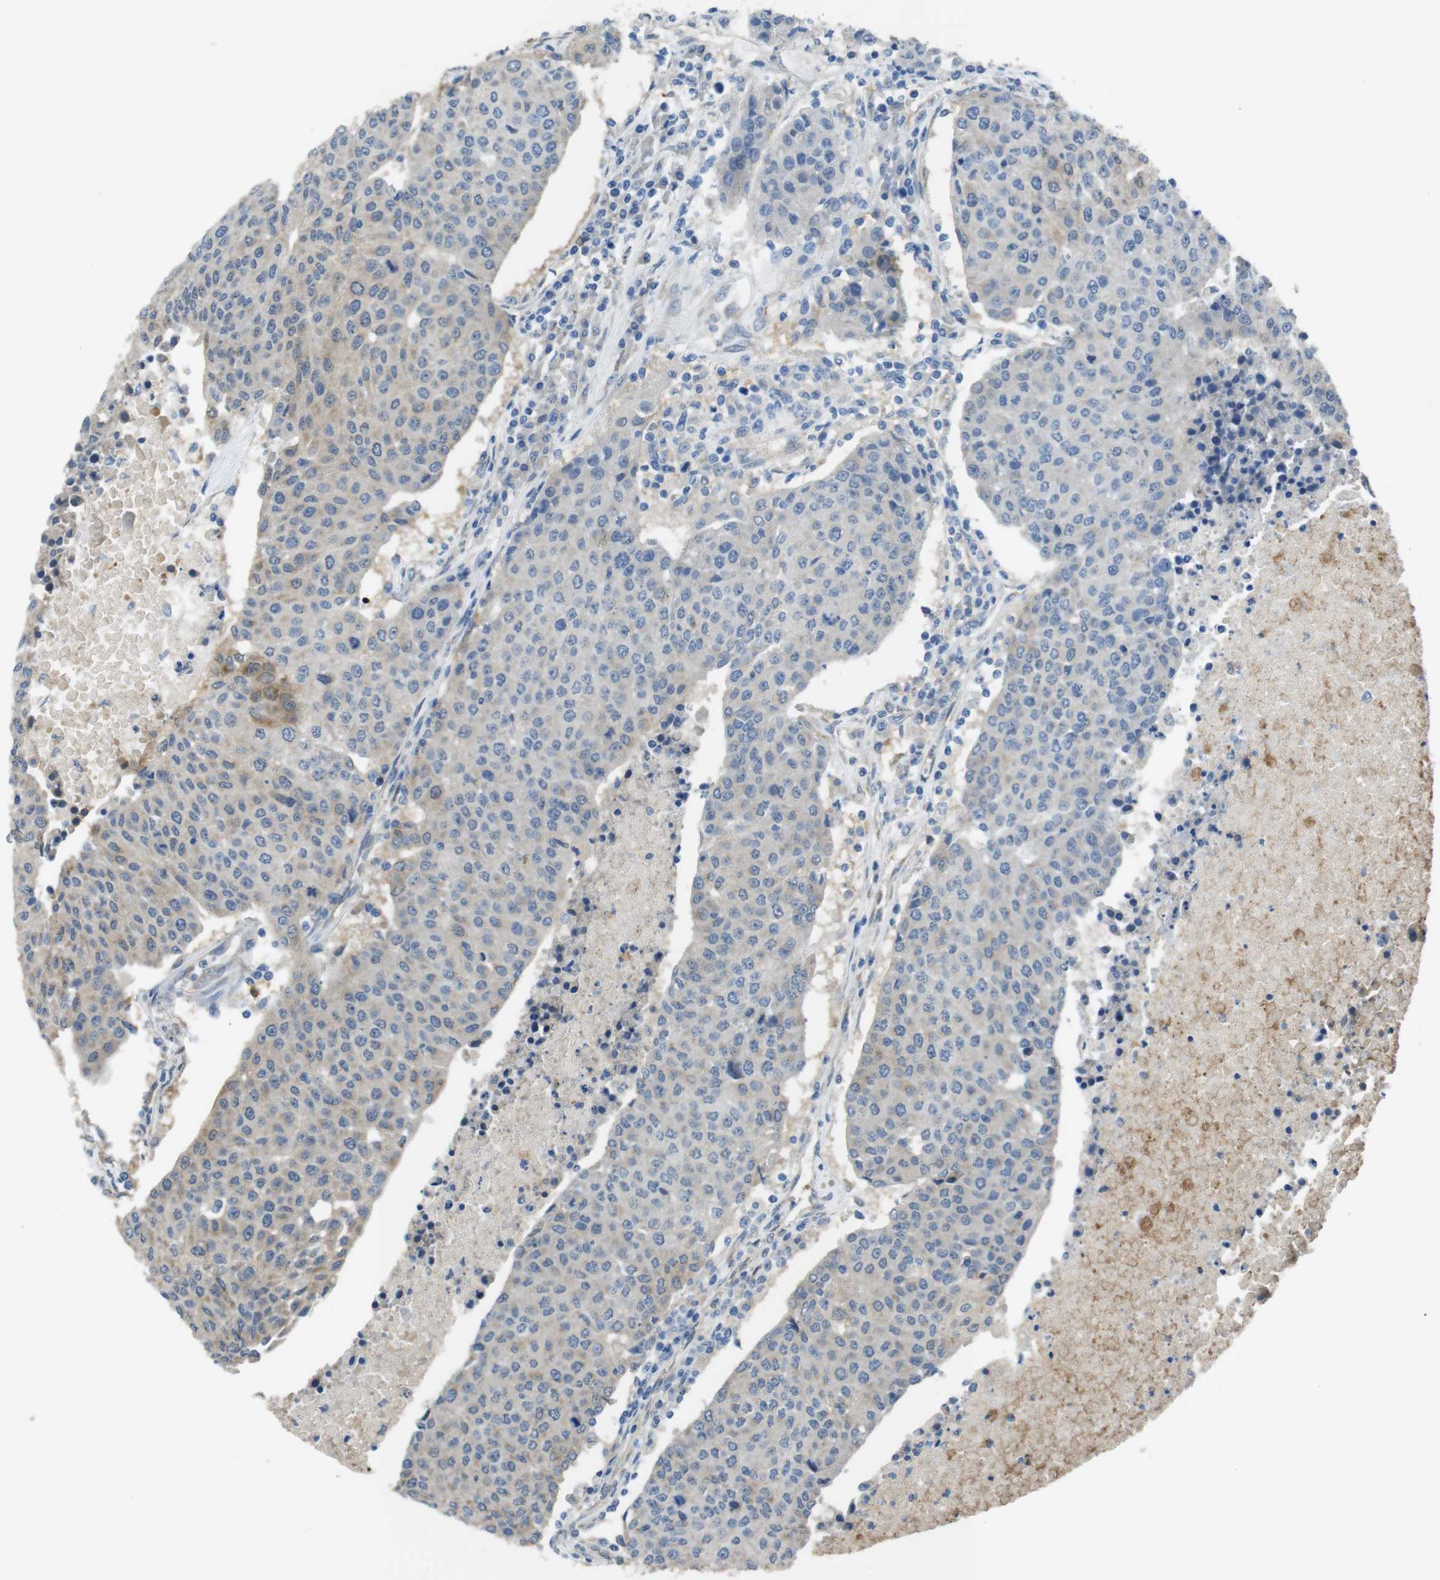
{"staining": {"intensity": "weak", "quantity": "25%-75%", "location": "cytoplasmic/membranous"}, "tissue": "urothelial cancer", "cell_type": "Tumor cells", "image_type": "cancer", "snomed": [{"axis": "morphology", "description": "Urothelial carcinoma, High grade"}, {"axis": "topography", "description": "Urinary bladder"}], "caption": "Protein staining by IHC shows weak cytoplasmic/membranous positivity in about 25%-75% of tumor cells in urothelial cancer.", "gene": "RAB6A", "patient": {"sex": "female", "age": 85}}